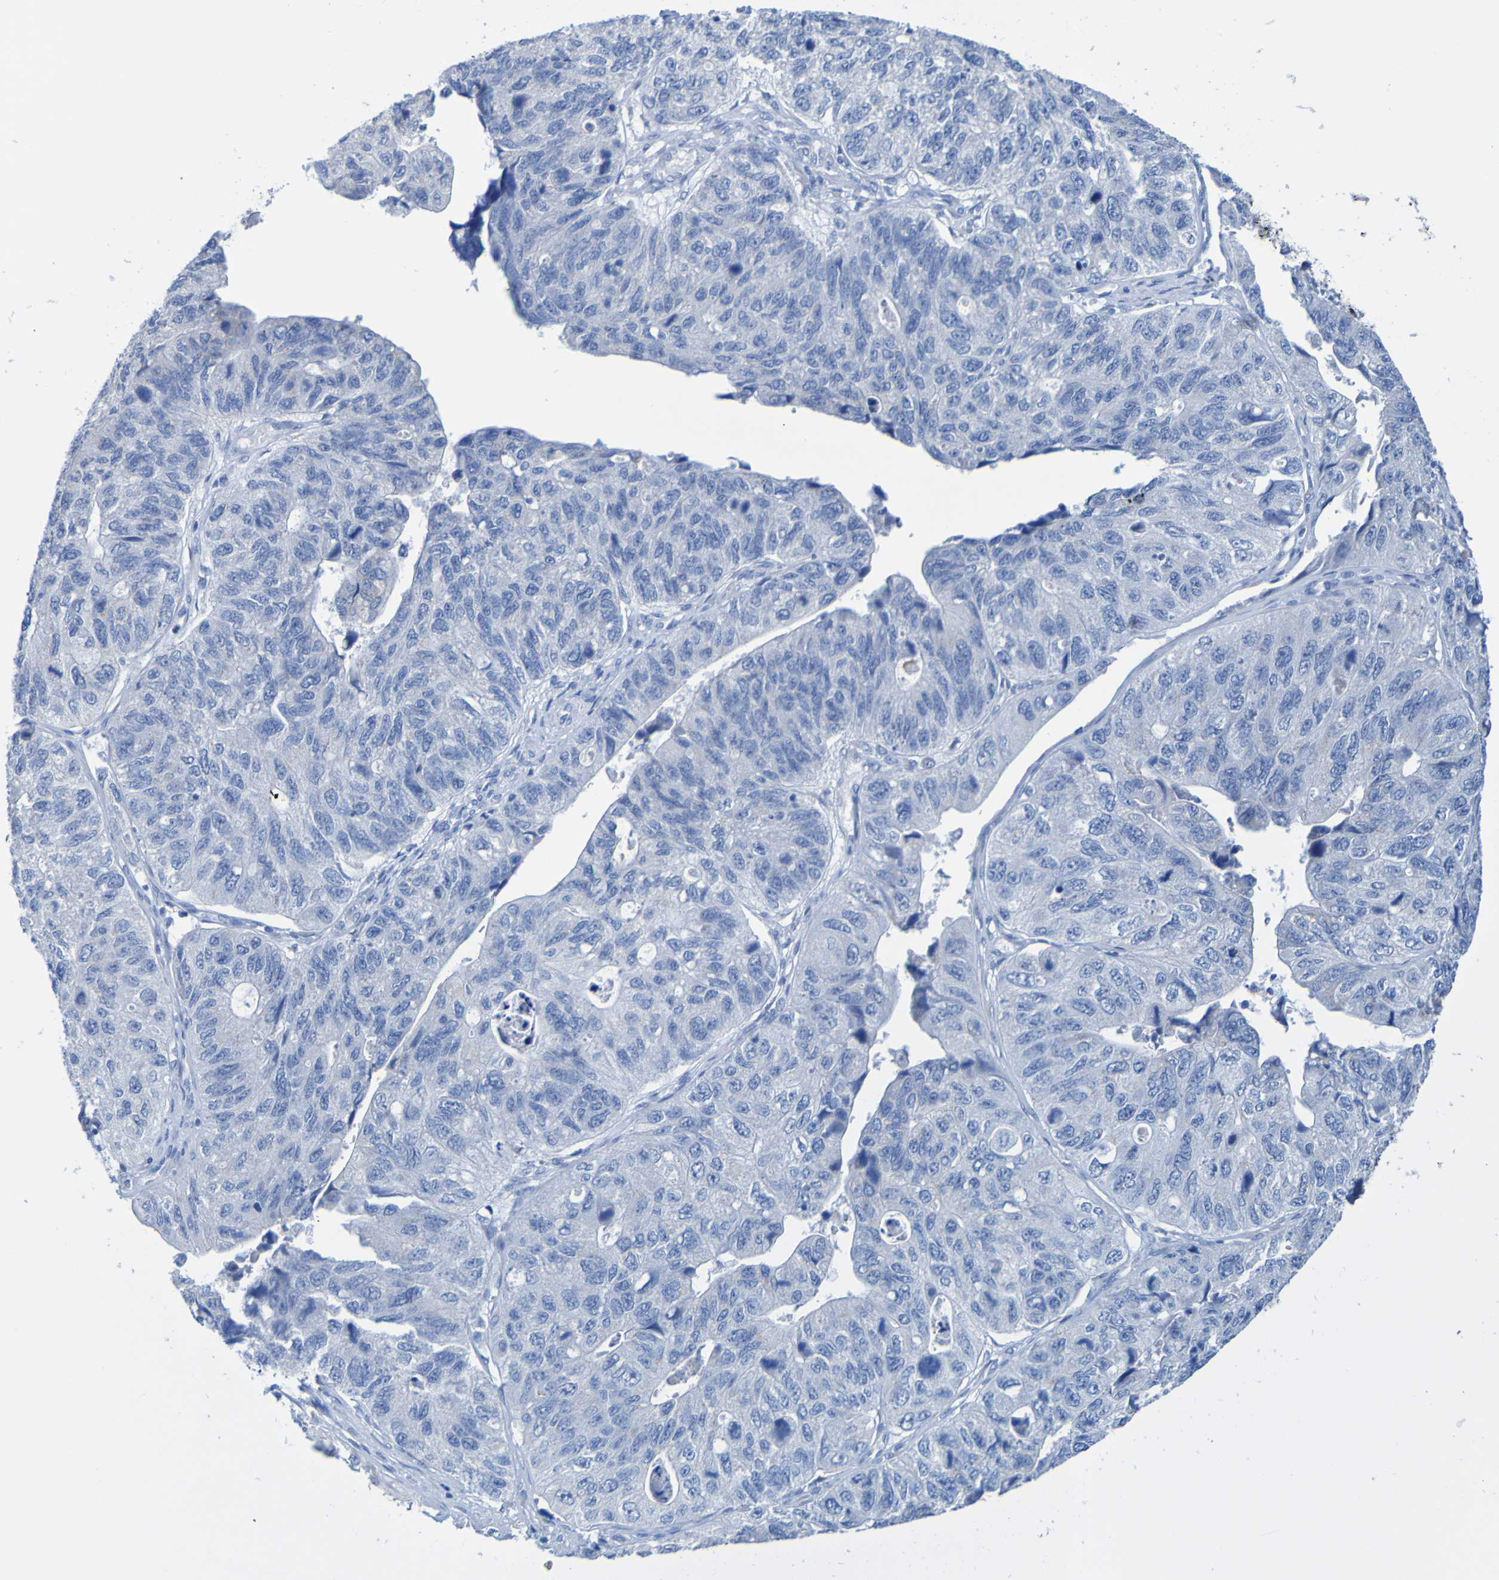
{"staining": {"intensity": "negative", "quantity": "none", "location": "none"}, "tissue": "stomach cancer", "cell_type": "Tumor cells", "image_type": "cancer", "snomed": [{"axis": "morphology", "description": "Adenocarcinoma, NOS"}, {"axis": "topography", "description": "Stomach"}], "caption": "Adenocarcinoma (stomach) stained for a protein using immunohistochemistry (IHC) exhibits no staining tumor cells.", "gene": "ACMSD", "patient": {"sex": "male", "age": 59}}